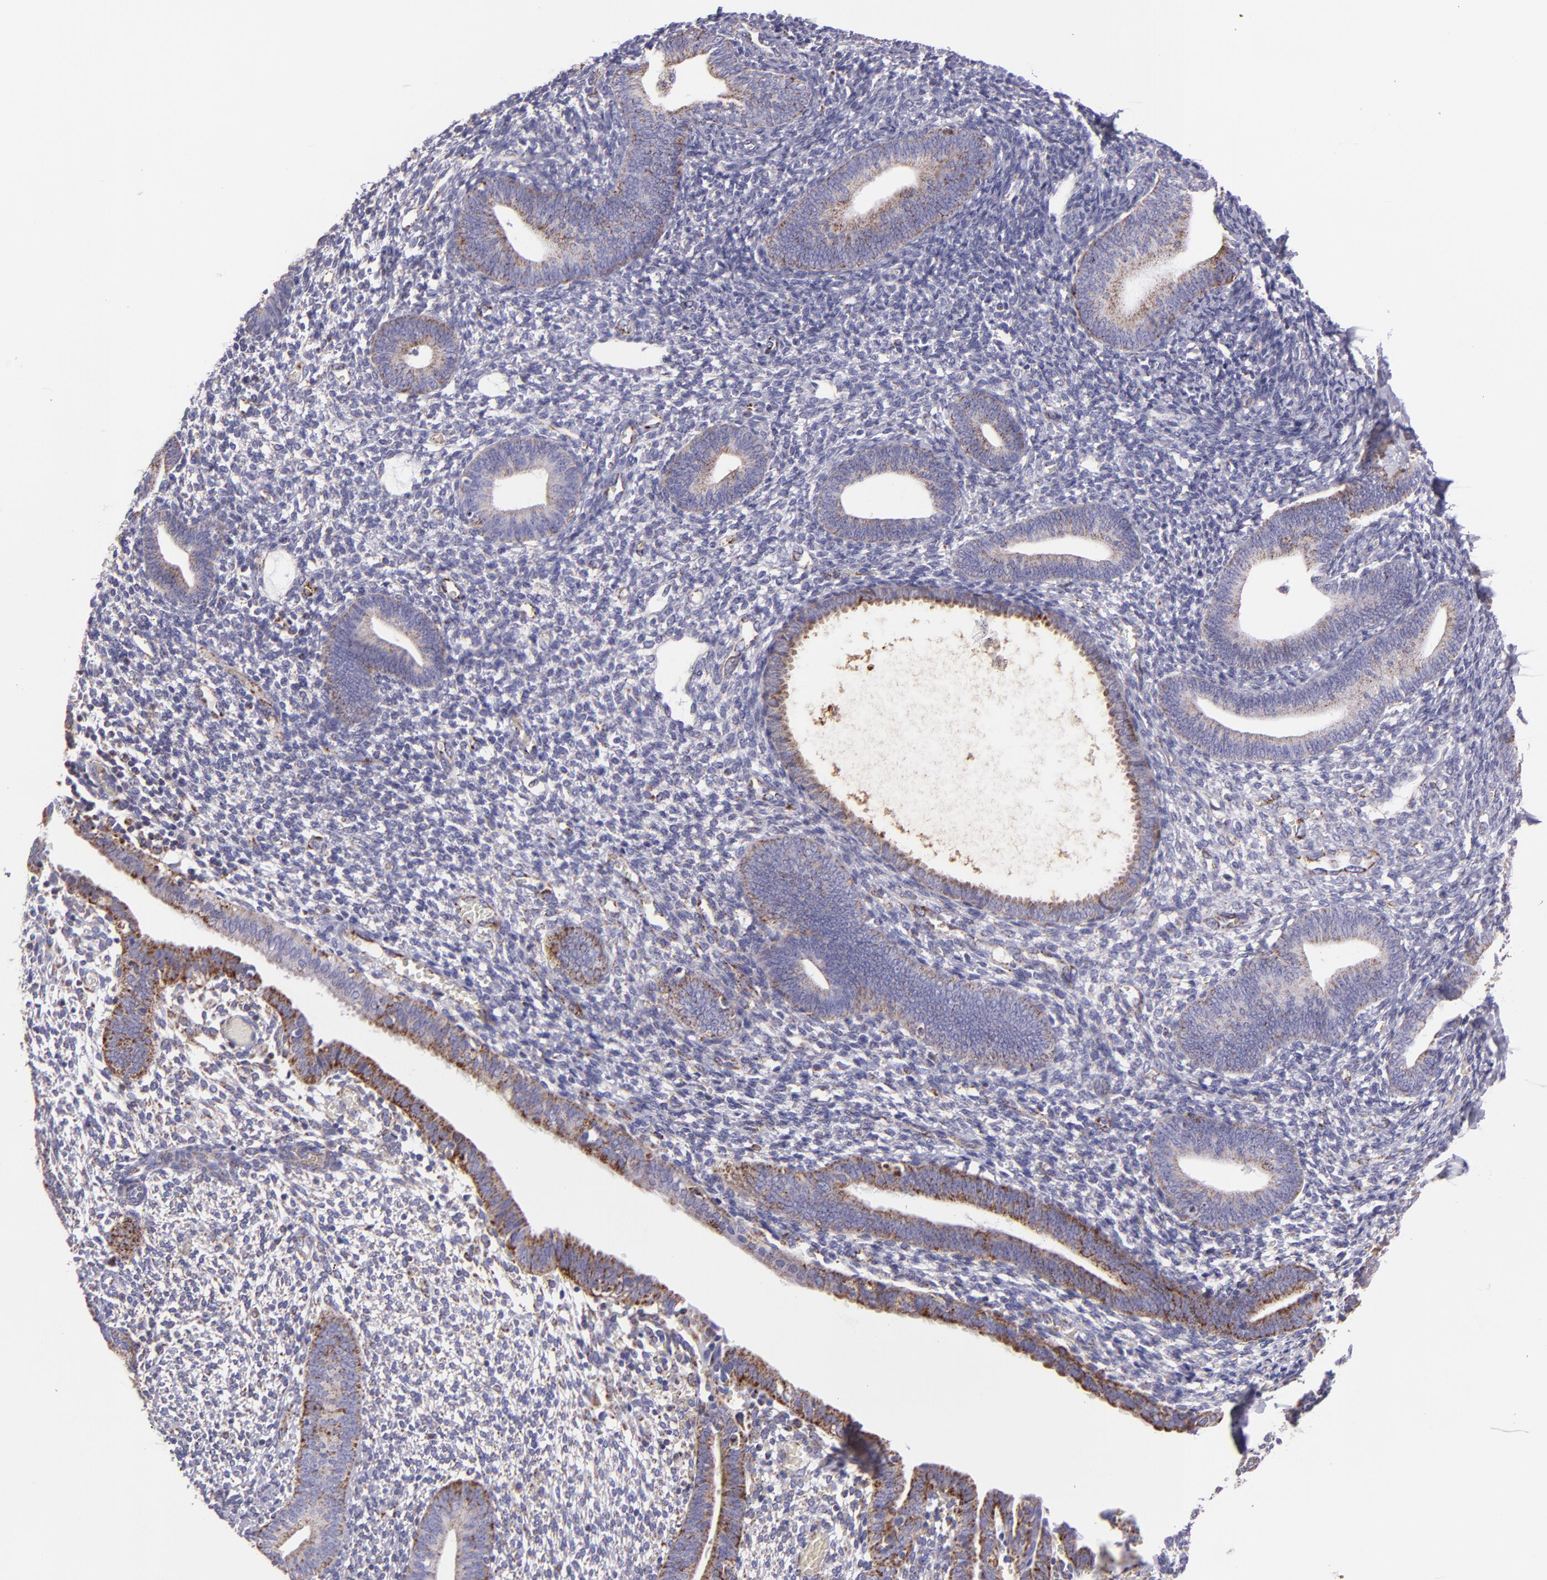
{"staining": {"intensity": "negative", "quantity": "none", "location": "none"}, "tissue": "endometrium", "cell_type": "Cells in endometrial stroma", "image_type": "normal", "snomed": [{"axis": "morphology", "description": "Normal tissue, NOS"}, {"axis": "topography", "description": "Smooth muscle"}, {"axis": "topography", "description": "Endometrium"}], "caption": "Immunohistochemistry photomicrograph of normal endometrium: endometrium stained with DAB (3,3'-diaminobenzidine) displays no significant protein positivity in cells in endometrial stroma.", "gene": "HSPD1", "patient": {"sex": "female", "age": 57}}